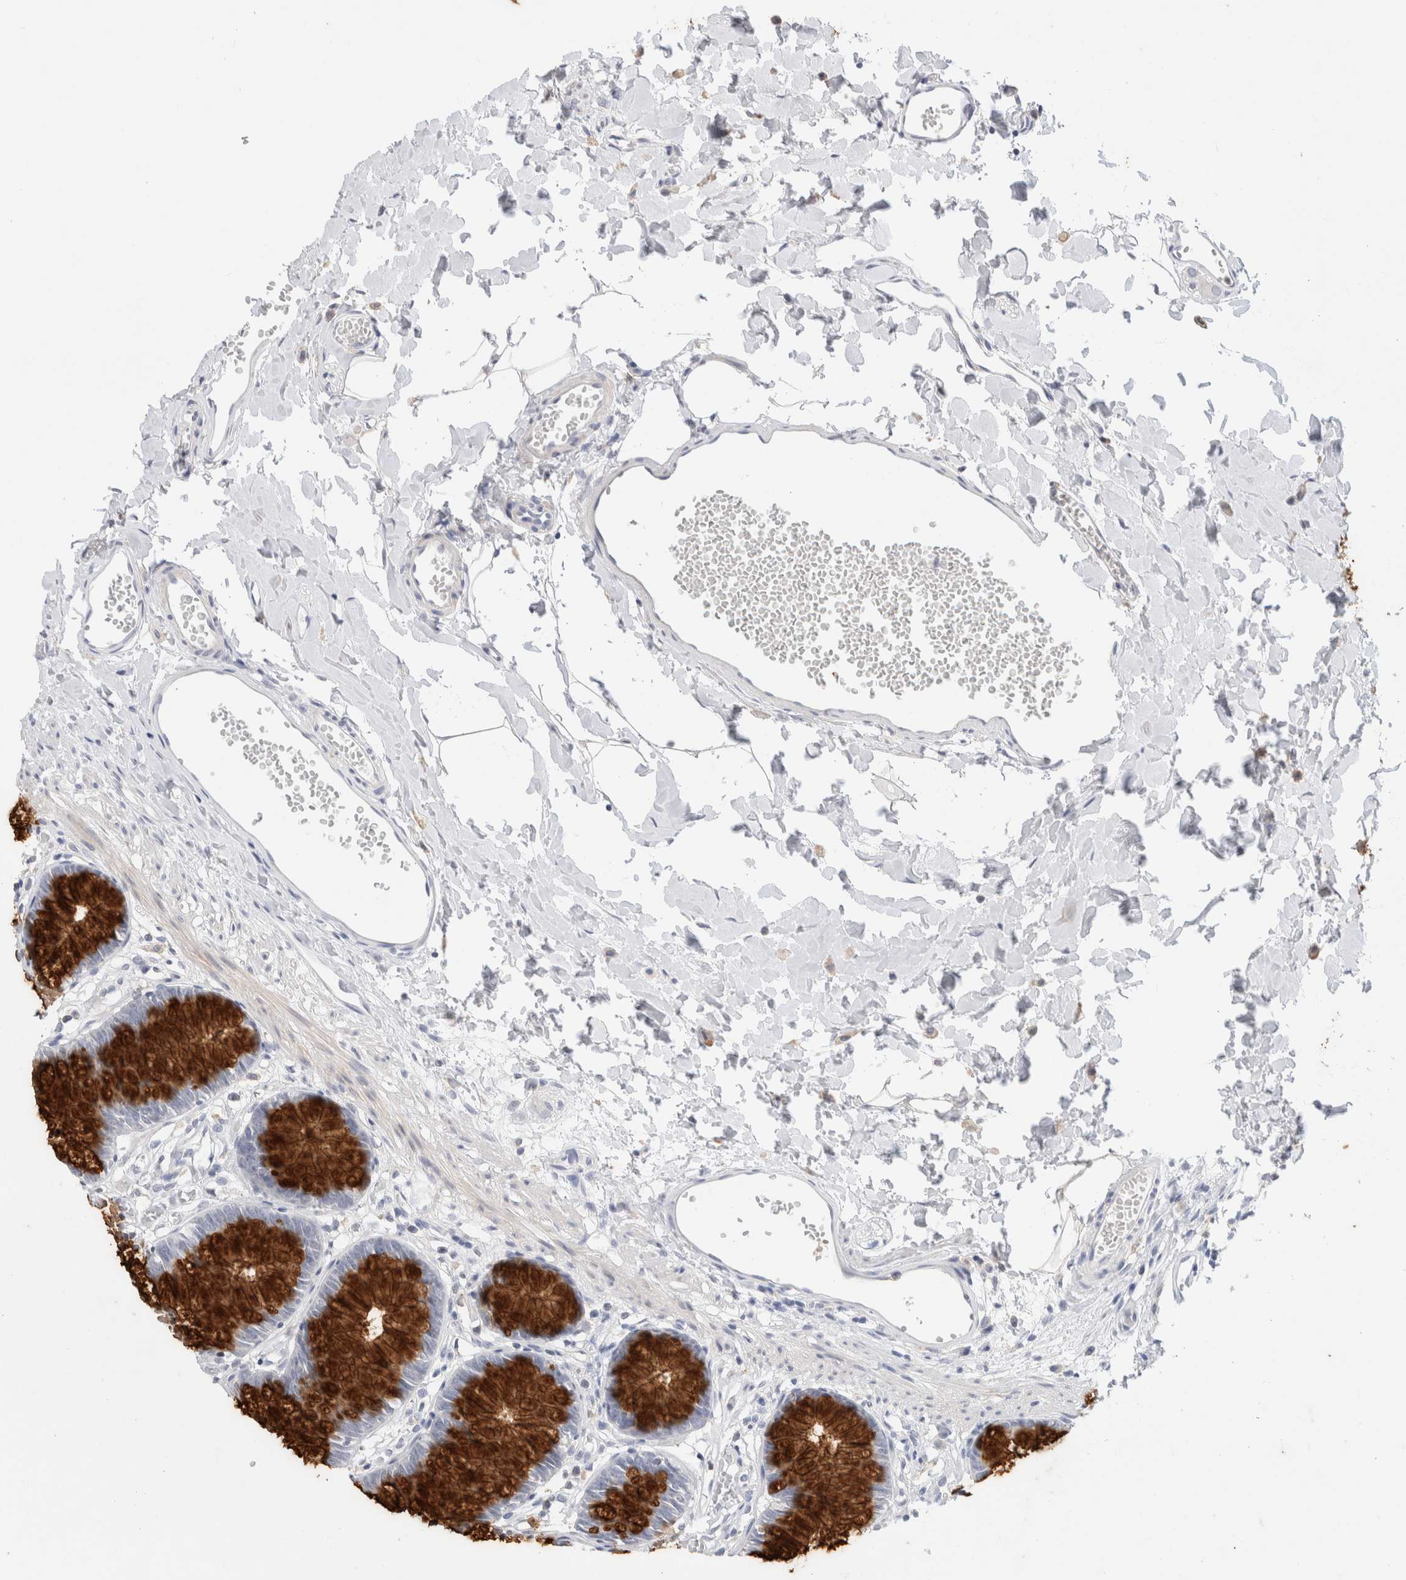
{"staining": {"intensity": "negative", "quantity": "none", "location": "none"}, "tissue": "colon", "cell_type": "Endothelial cells", "image_type": "normal", "snomed": [{"axis": "morphology", "description": "Normal tissue, NOS"}, {"axis": "topography", "description": "Colon"}], "caption": "IHC image of normal colon: colon stained with DAB exhibits no significant protein positivity in endothelial cells.", "gene": "ADAM30", "patient": {"sex": "male", "age": 14}}